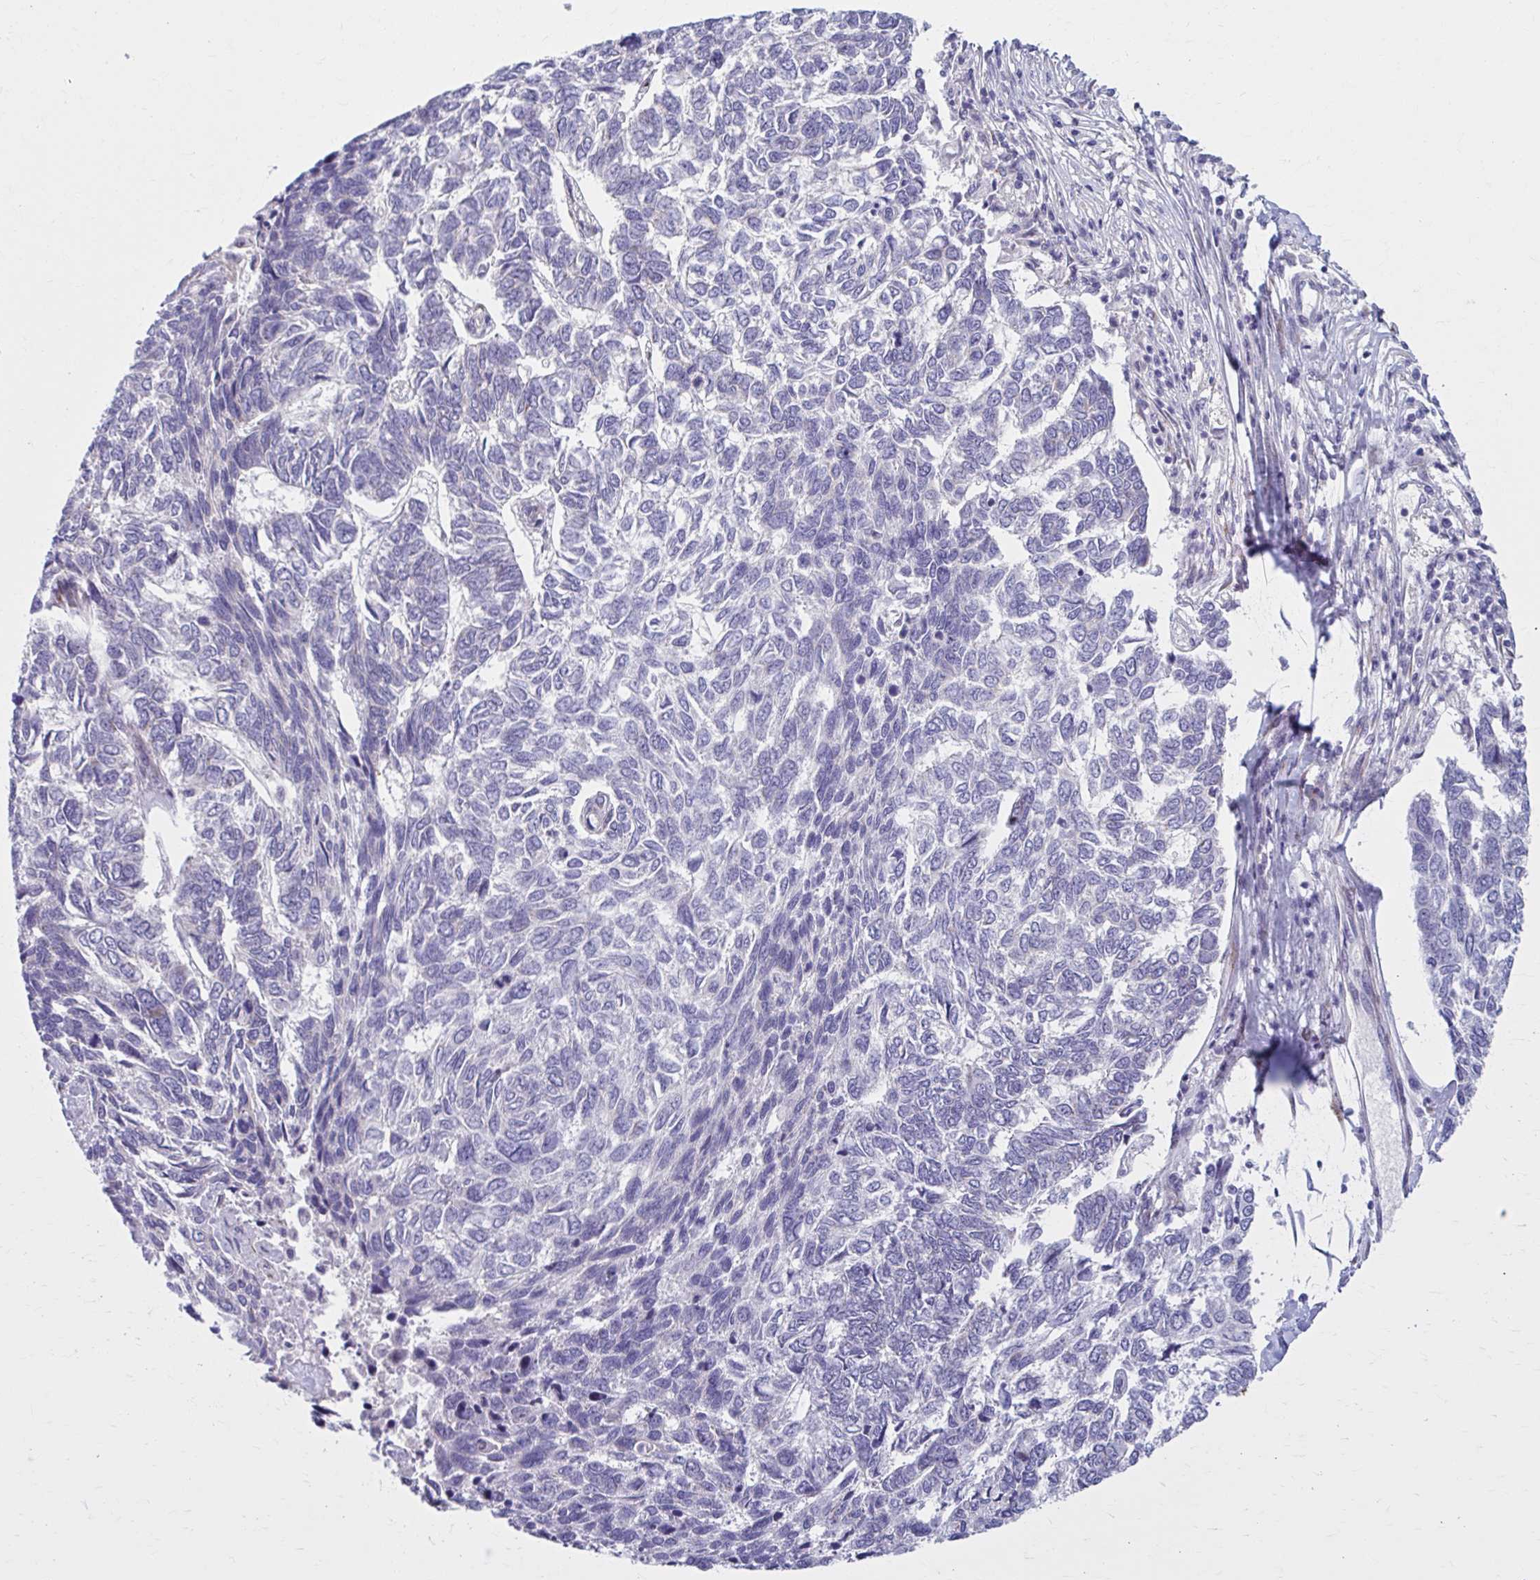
{"staining": {"intensity": "negative", "quantity": "none", "location": "none"}, "tissue": "skin cancer", "cell_type": "Tumor cells", "image_type": "cancer", "snomed": [{"axis": "morphology", "description": "Basal cell carcinoma"}, {"axis": "topography", "description": "Skin"}], "caption": "The image shows no significant positivity in tumor cells of basal cell carcinoma (skin).", "gene": "CHST3", "patient": {"sex": "female", "age": 65}}